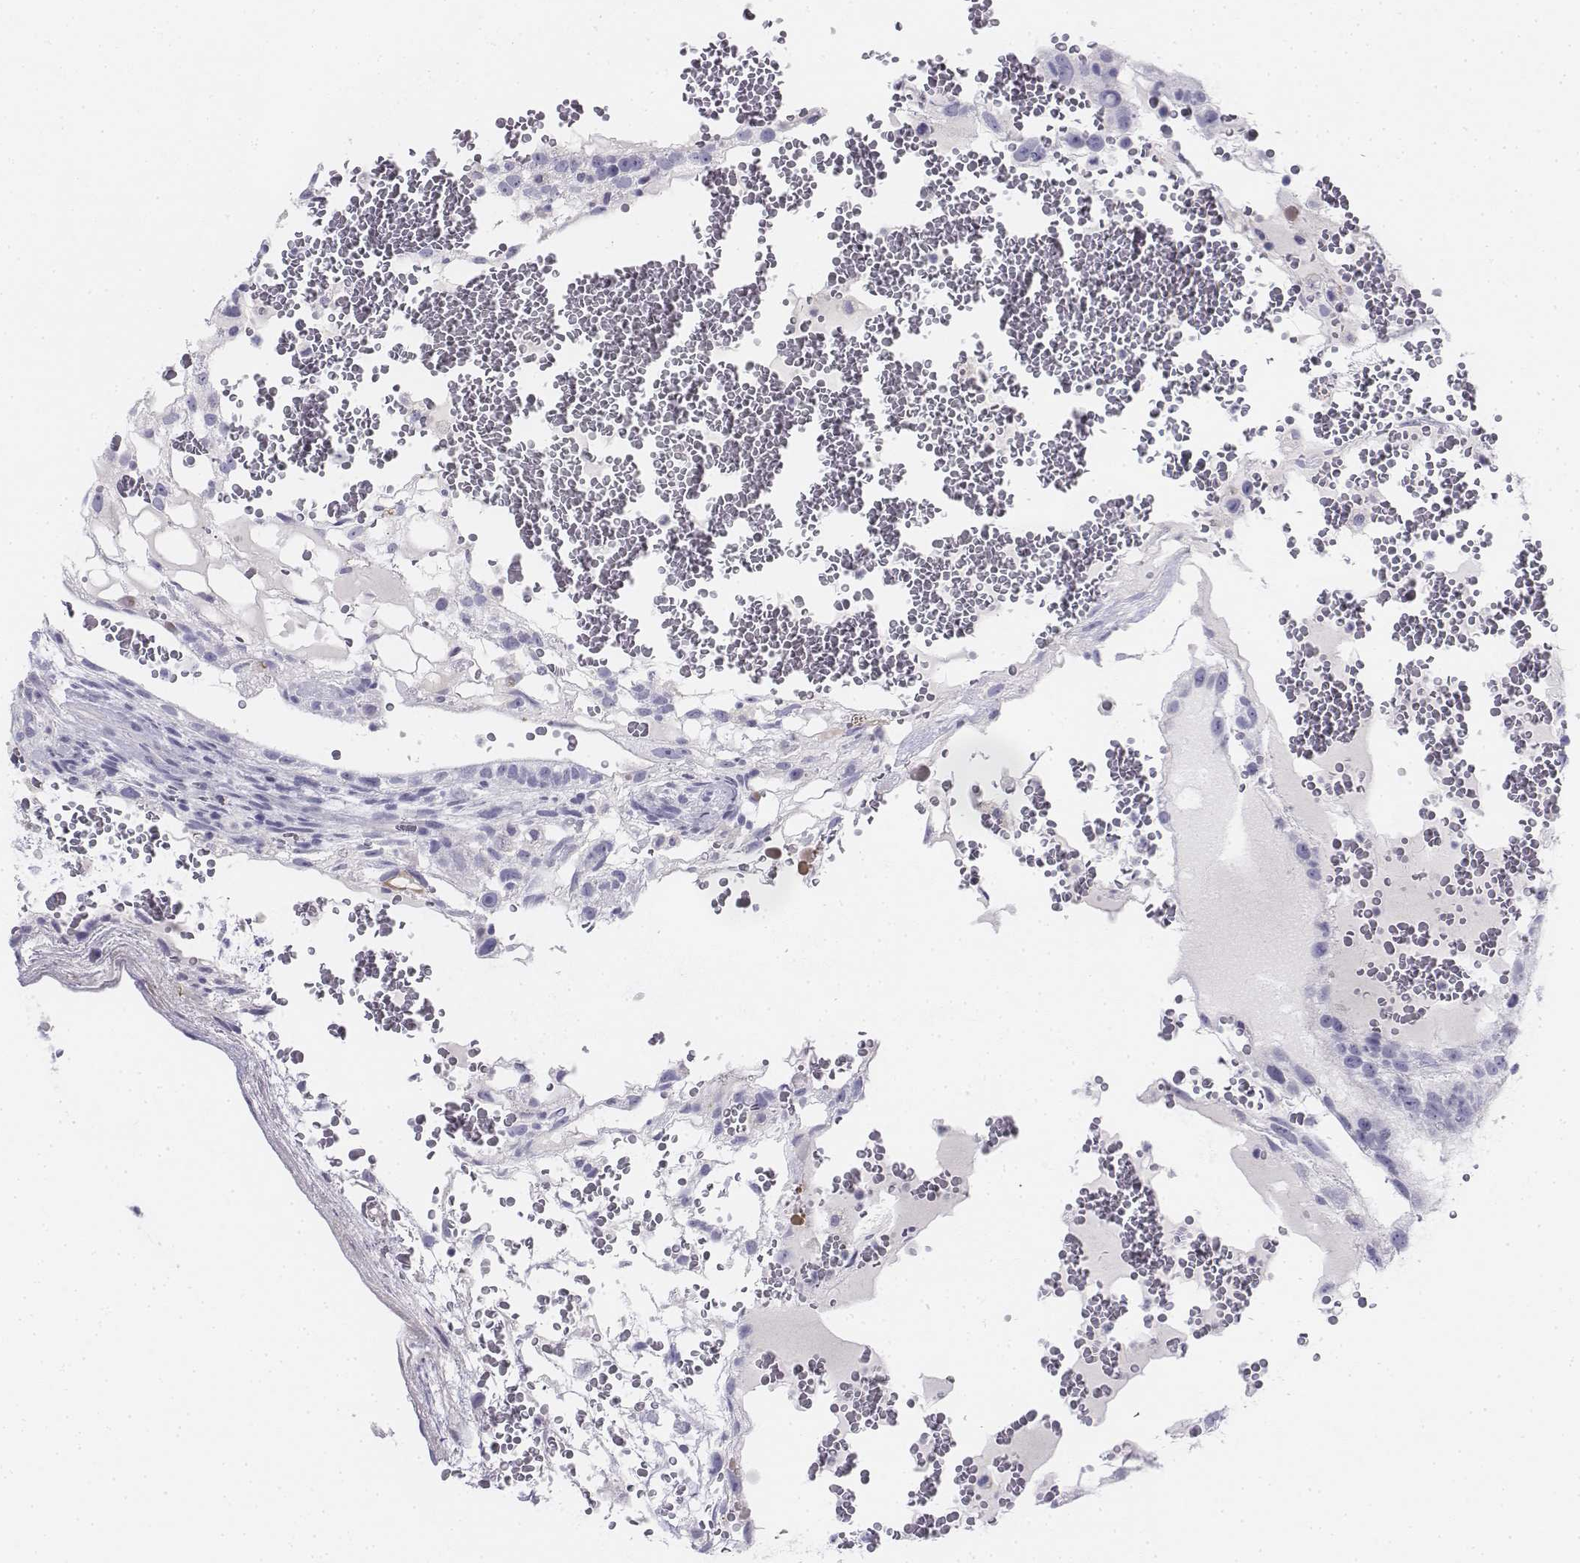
{"staining": {"intensity": "negative", "quantity": "none", "location": "none"}, "tissue": "testis cancer", "cell_type": "Tumor cells", "image_type": "cancer", "snomed": [{"axis": "morphology", "description": "Normal tissue, NOS"}, {"axis": "morphology", "description": "Carcinoma, Embryonal, NOS"}, {"axis": "topography", "description": "Testis"}], "caption": "Immunohistochemistry micrograph of neoplastic tissue: testis embryonal carcinoma stained with DAB demonstrates no significant protein staining in tumor cells.", "gene": "TH", "patient": {"sex": "male", "age": 32}}